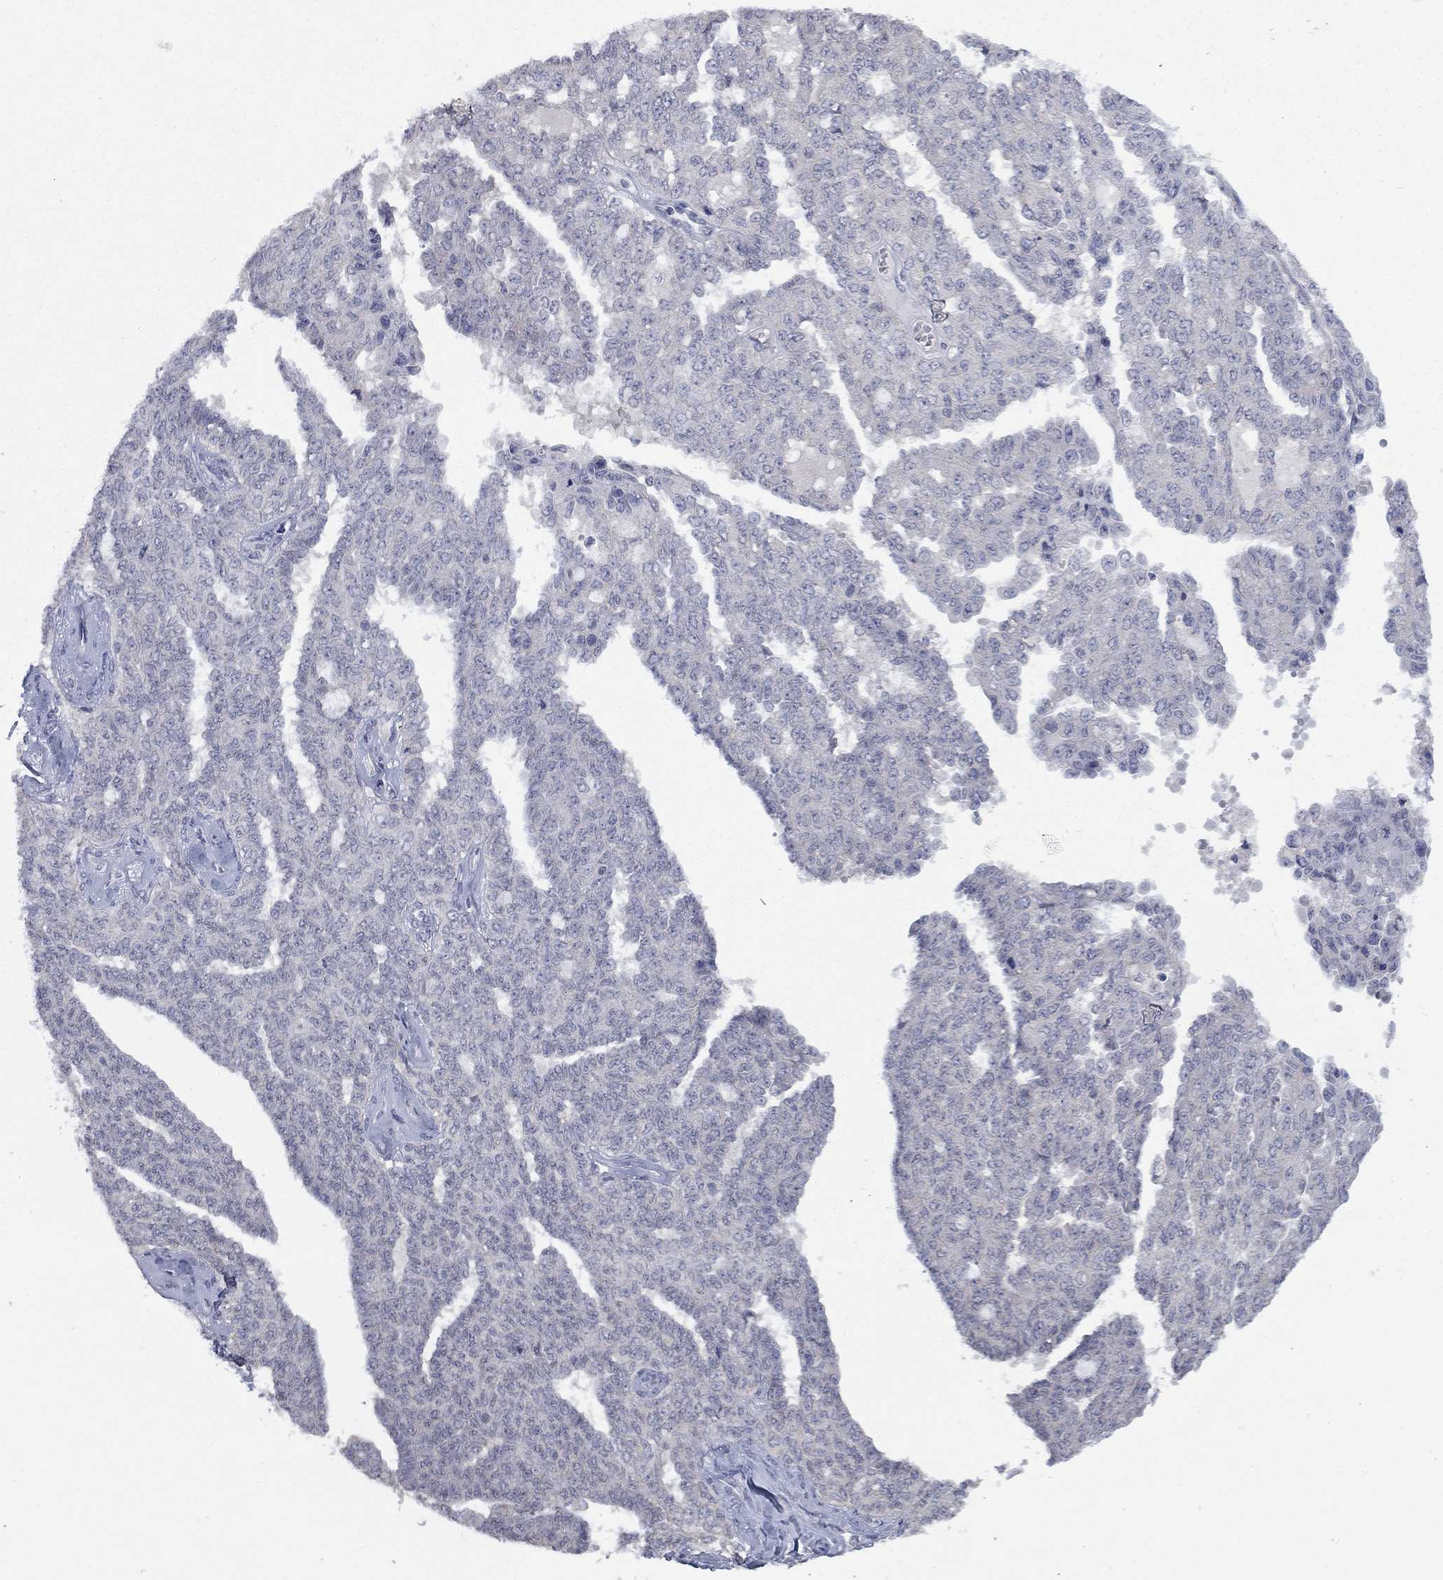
{"staining": {"intensity": "negative", "quantity": "none", "location": "none"}, "tissue": "ovarian cancer", "cell_type": "Tumor cells", "image_type": "cancer", "snomed": [{"axis": "morphology", "description": "Cystadenocarcinoma, serous, NOS"}, {"axis": "topography", "description": "Ovary"}], "caption": "High power microscopy photomicrograph of an immunohistochemistry (IHC) photomicrograph of serous cystadenocarcinoma (ovarian), revealing no significant staining in tumor cells.", "gene": "SPATA33", "patient": {"sex": "female", "age": 71}}